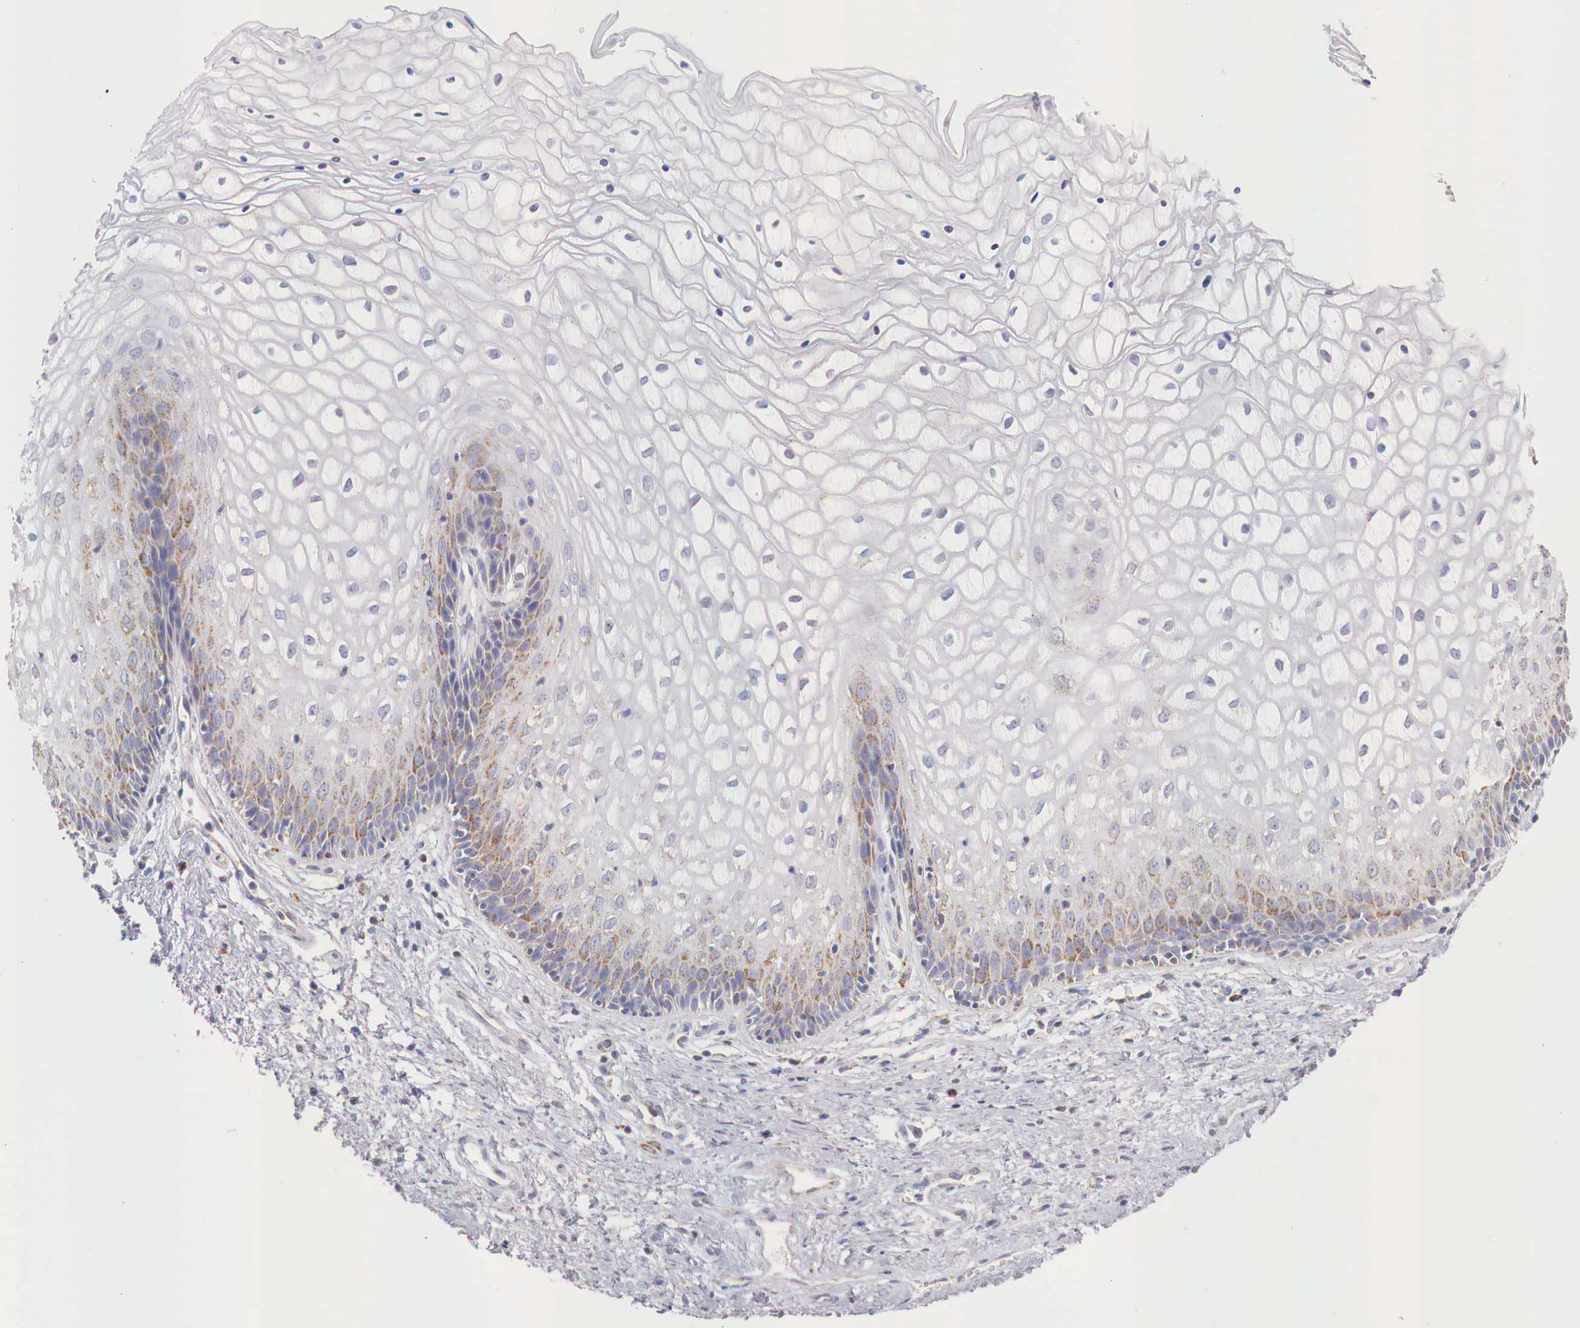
{"staining": {"intensity": "moderate", "quantity": "<25%", "location": "cytoplasmic/membranous"}, "tissue": "vagina", "cell_type": "Squamous epithelial cells", "image_type": "normal", "snomed": [{"axis": "morphology", "description": "Normal tissue, NOS"}, {"axis": "topography", "description": "Vagina"}], "caption": "Vagina stained with a brown dye demonstrates moderate cytoplasmic/membranous positive staining in approximately <25% of squamous epithelial cells.", "gene": "IDH3G", "patient": {"sex": "female", "age": 34}}